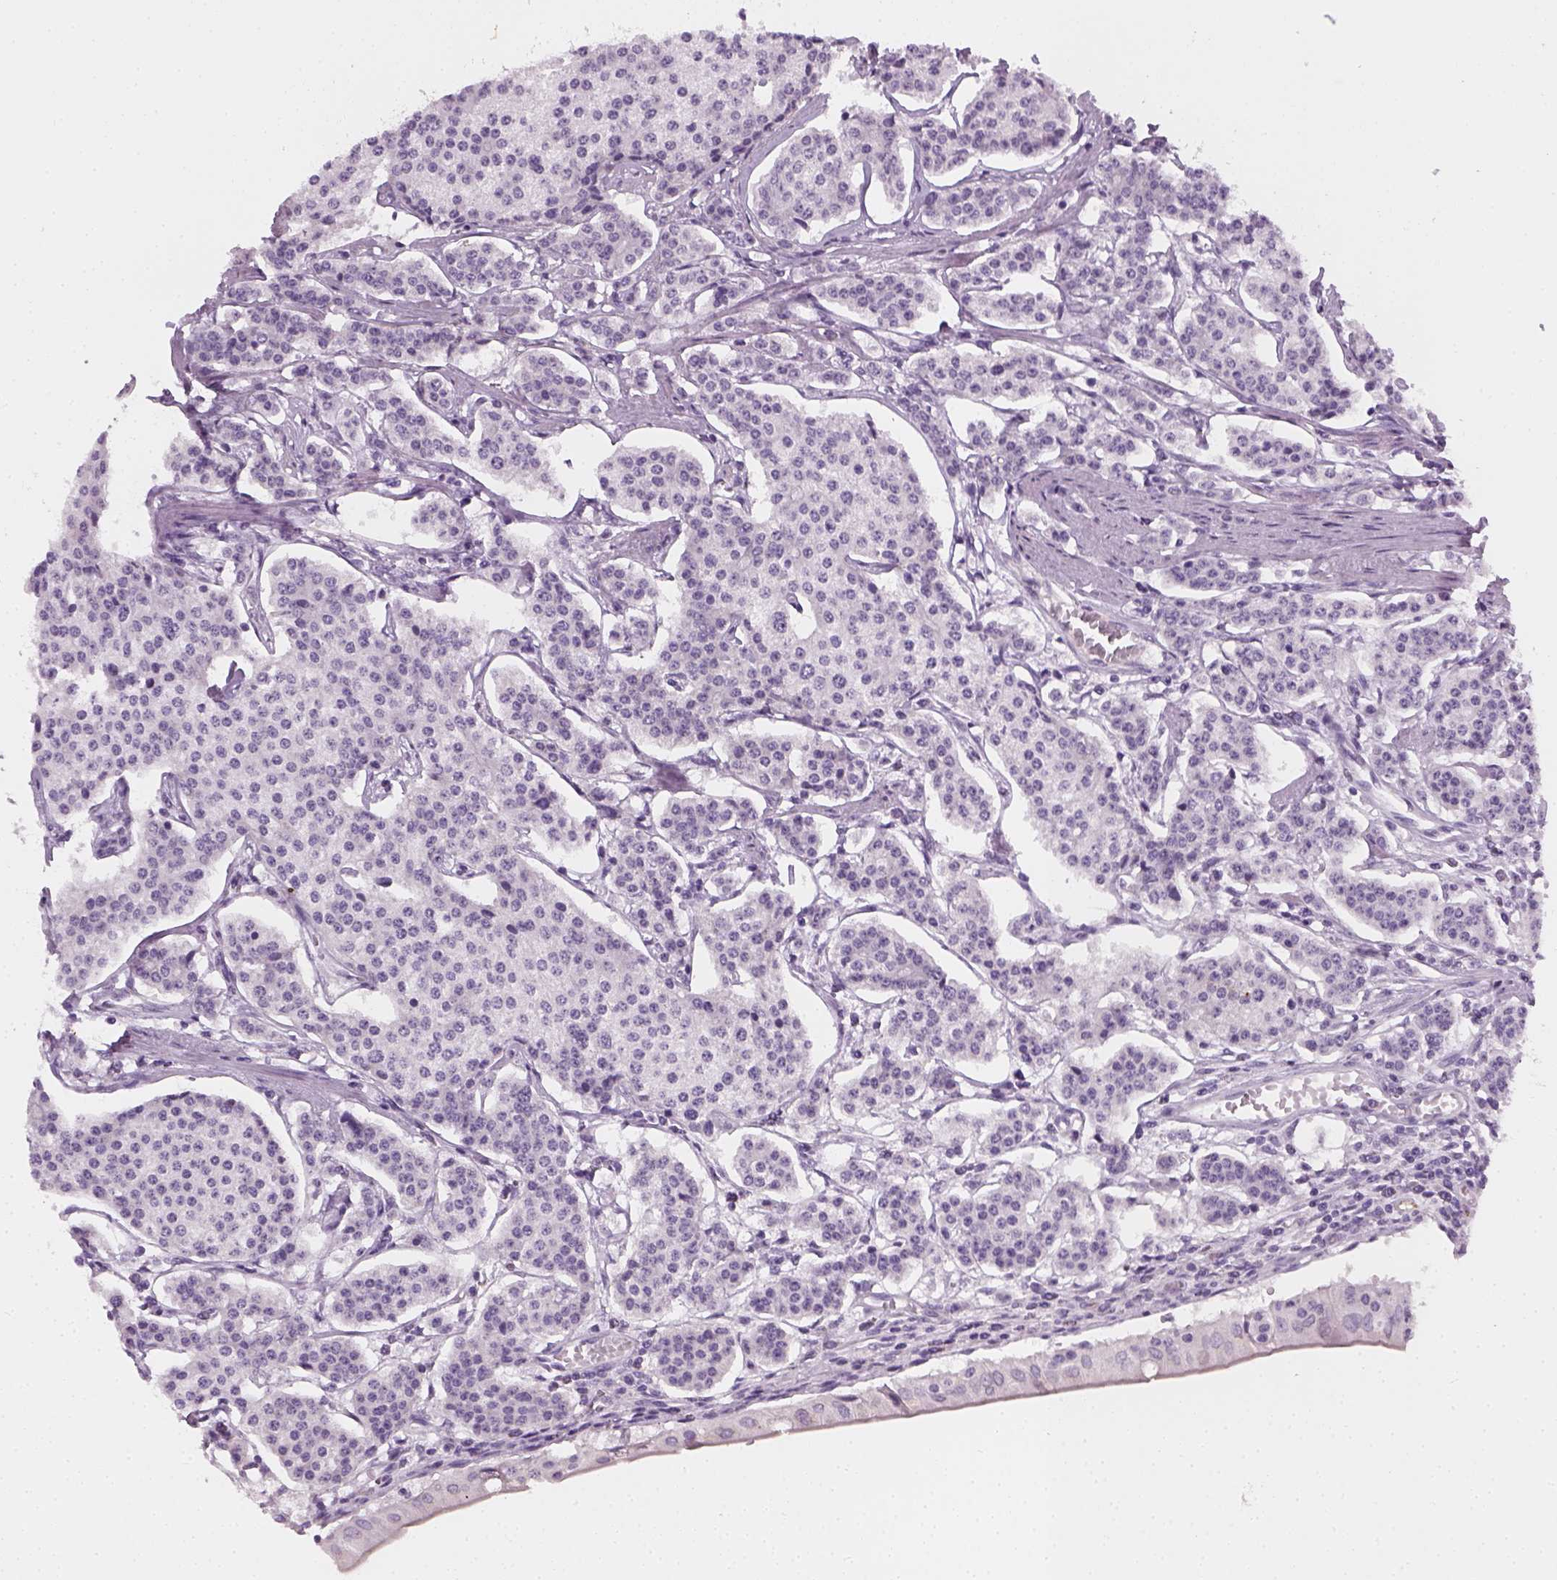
{"staining": {"intensity": "negative", "quantity": "none", "location": "none"}, "tissue": "carcinoid", "cell_type": "Tumor cells", "image_type": "cancer", "snomed": [{"axis": "morphology", "description": "Carcinoid, malignant, NOS"}, {"axis": "topography", "description": "Small intestine"}], "caption": "The photomicrograph shows no significant positivity in tumor cells of carcinoid.", "gene": "TH", "patient": {"sex": "female", "age": 65}}